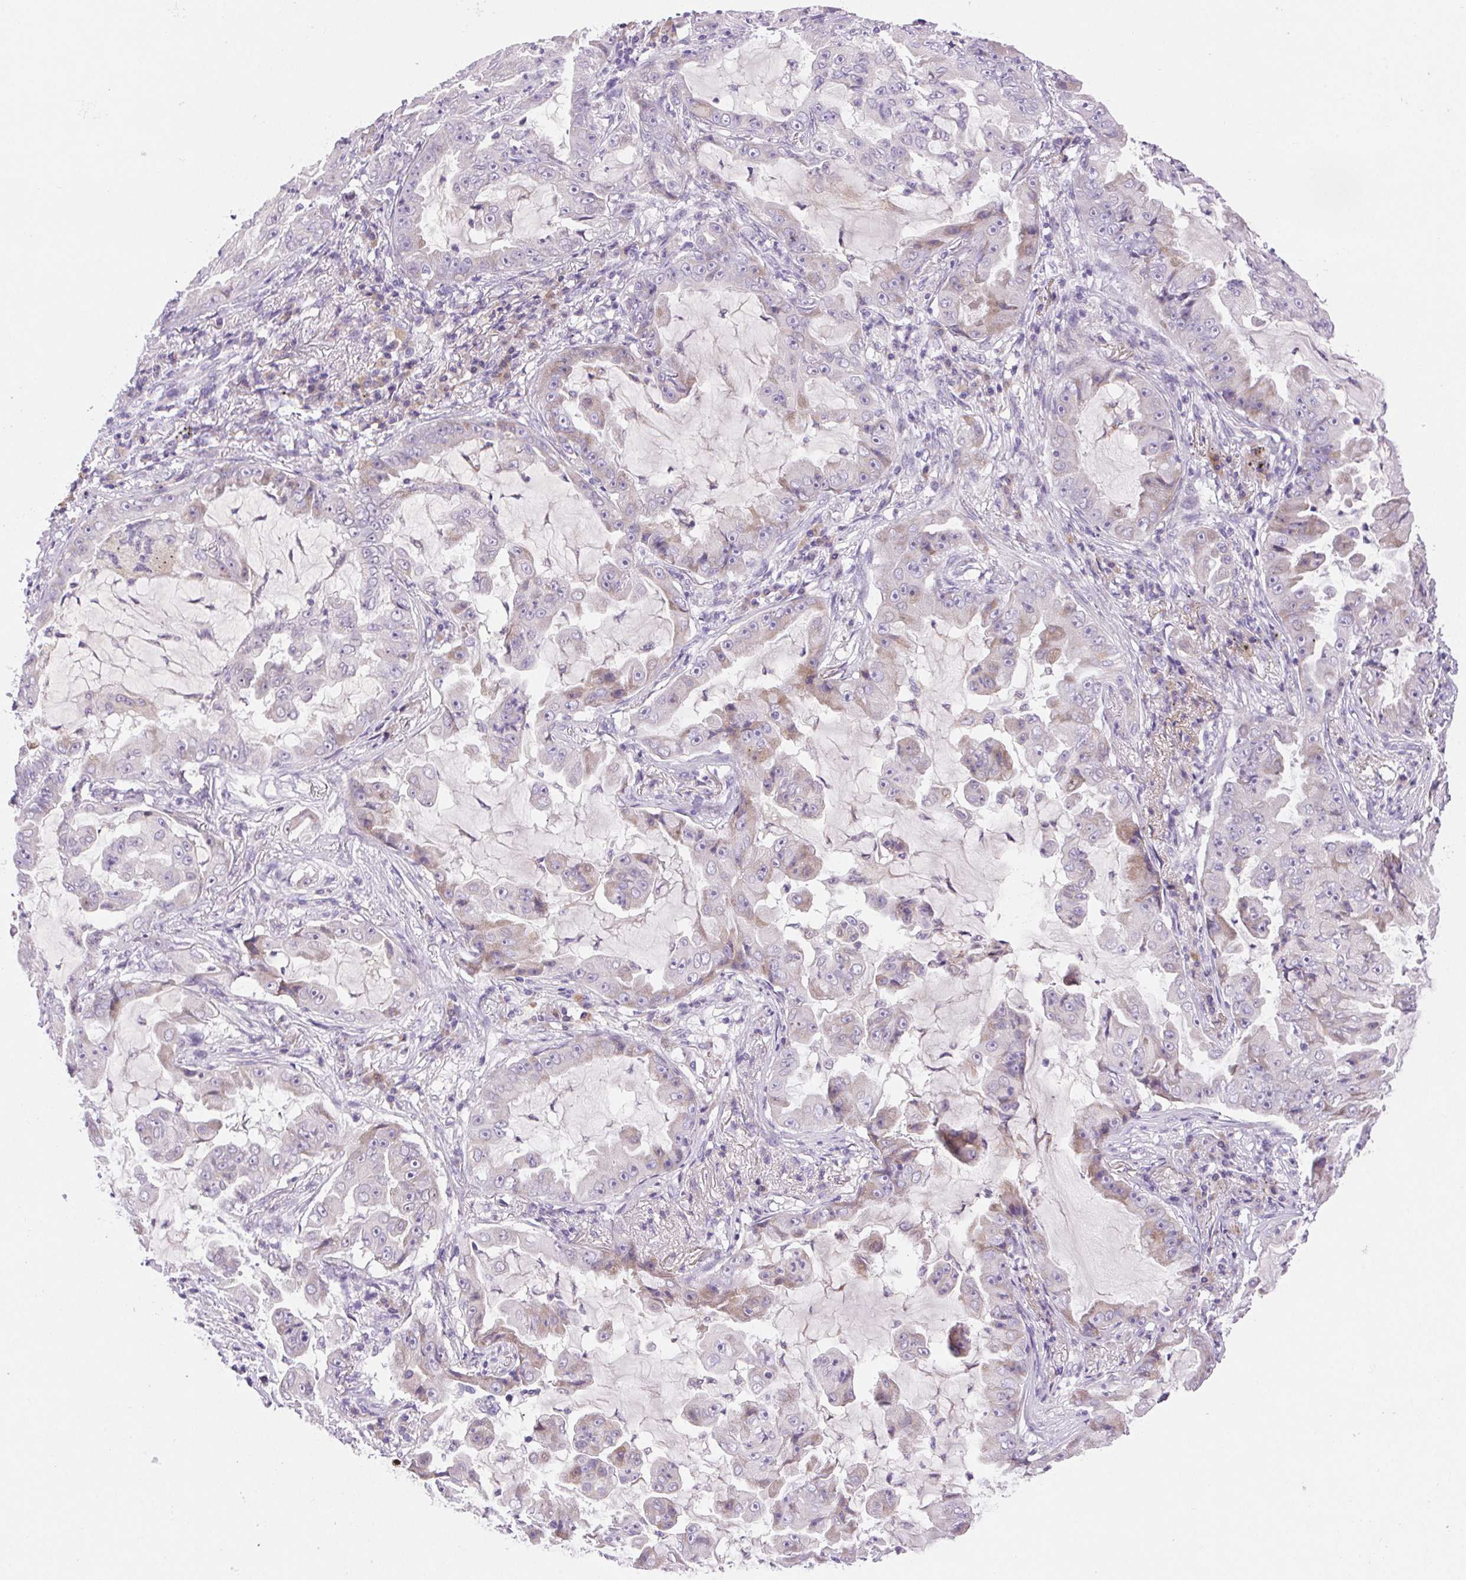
{"staining": {"intensity": "weak", "quantity": "<25%", "location": "cytoplasmic/membranous"}, "tissue": "lung cancer", "cell_type": "Tumor cells", "image_type": "cancer", "snomed": [{"axis": "morphology", "description": "Adenocarcinoma, NOS"}, {"axis": "topography", "description": "Lung"}], "caption": "Tumor cells show no significant protein staining in adenocarcinoma (lung).", "gene": "ARHGAP11B", "patient": {"sex": "female", "age": 52}}